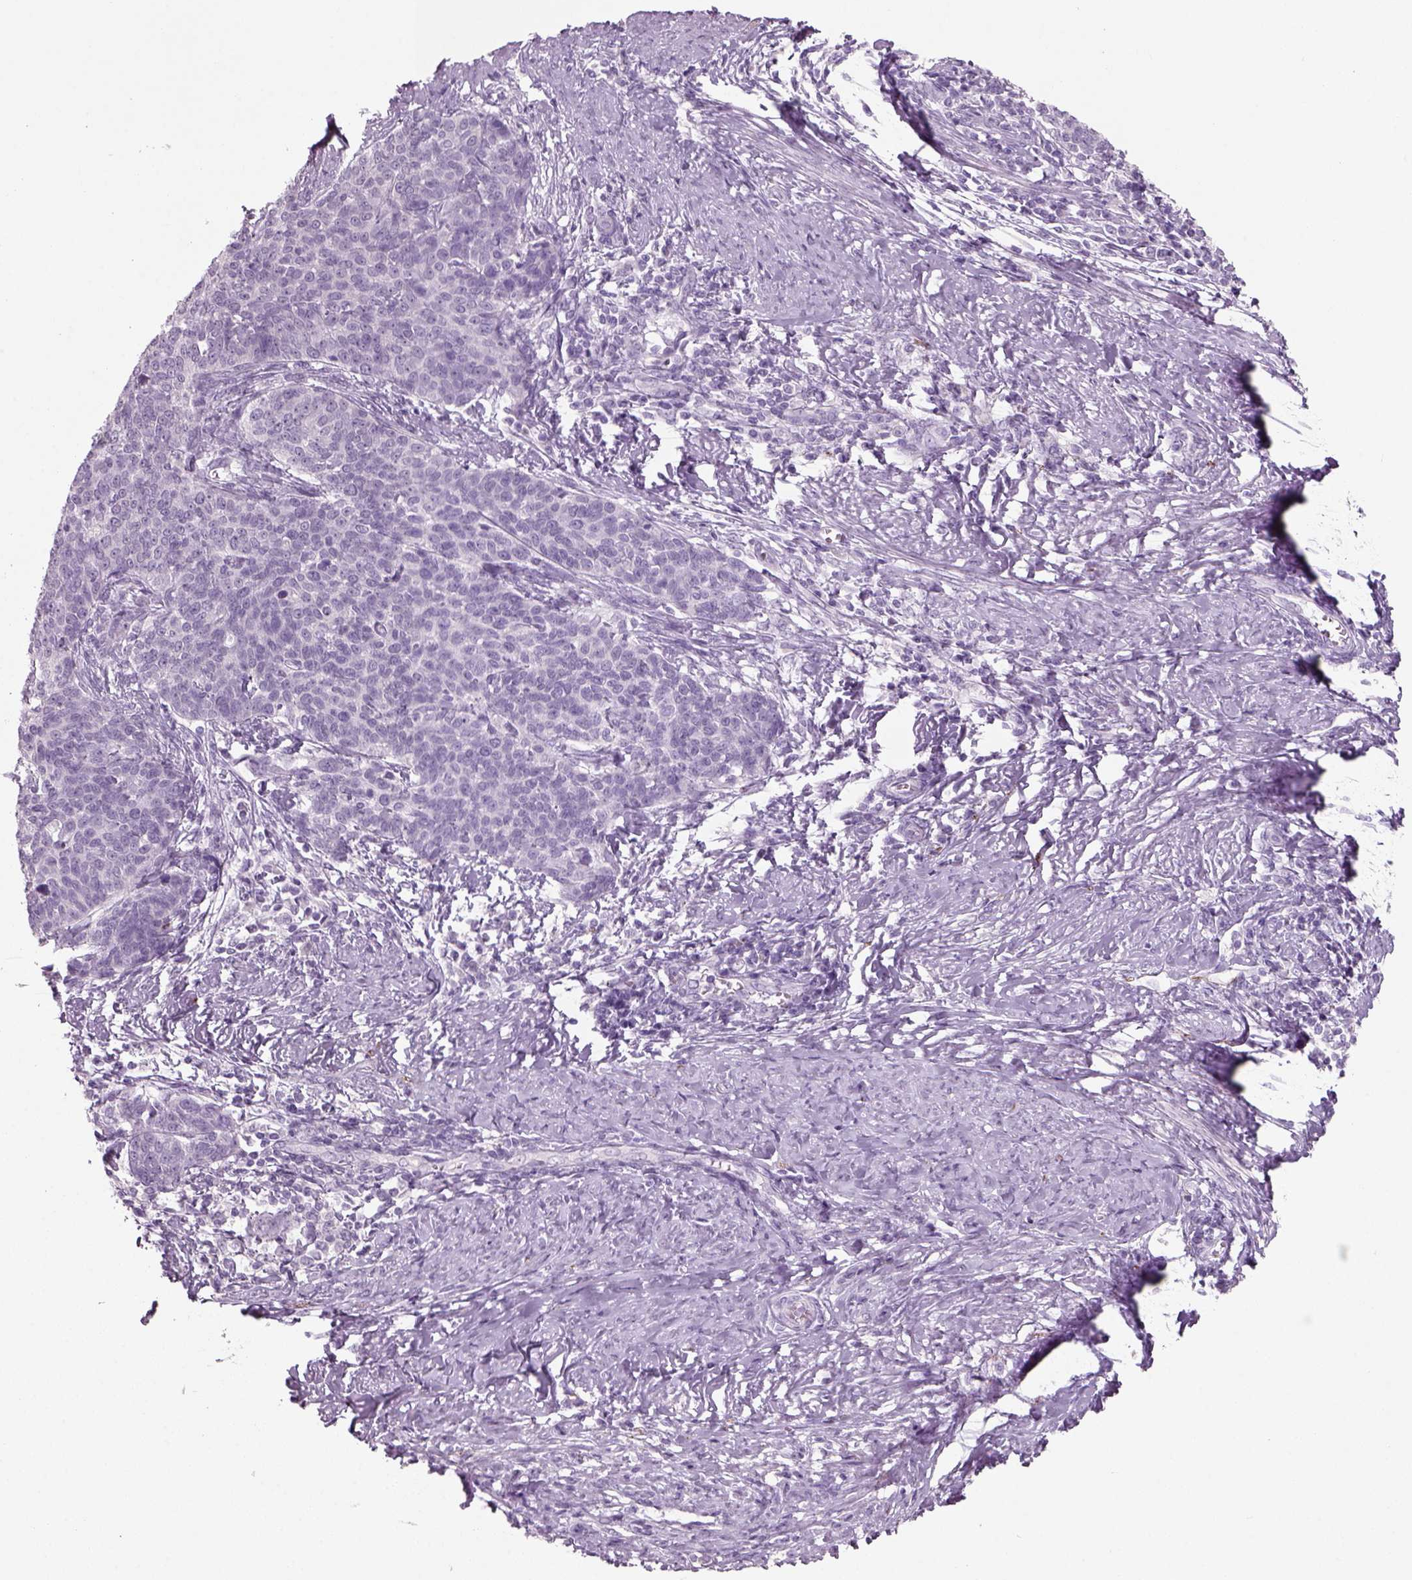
{"staining": {"intensity": "negative", "quantity": "none", "location": "none"}, "tissue": "cervical cancer", "cell_type": "Tumor cells", "image_type": "cancer", "snomed": [{"axis": "morphology", "description": "Squamous cell carcinoma, NOS"}, {"axis": "topography", "description": "Cervix"}], "caption": "Tumor cells show no significant staining in cervical cancer (squamous cell carcinoma). Brightfield microscopy of immunohistochemistry stained with DAB (brown) and hematoxylin (blue), captured at high magnification.", "gene": "SLC6A2", "patient": {"sex": "female", "age": 39}}